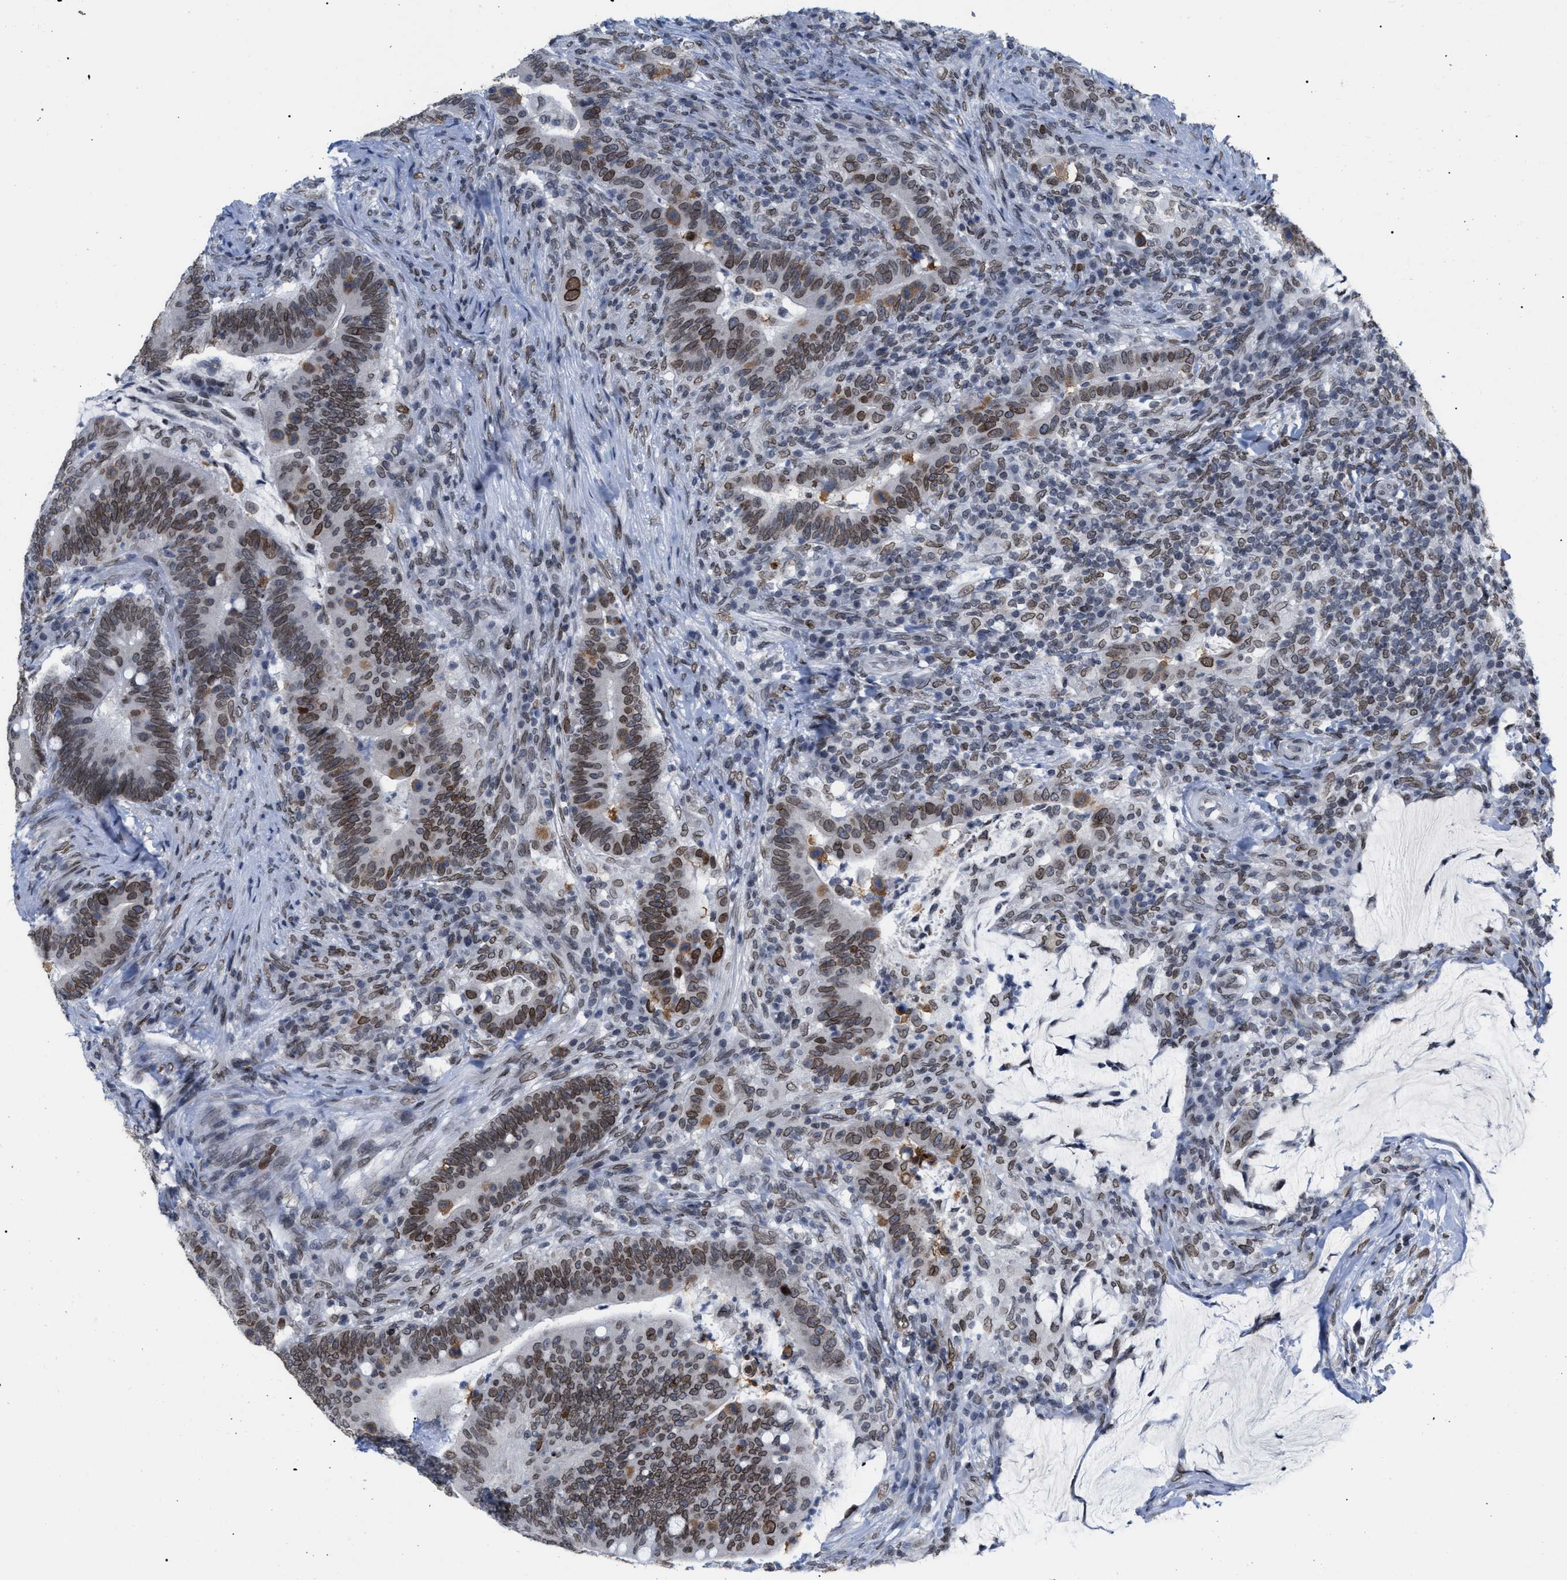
{"staining": {"intensity": "moderate", "quantity": ">75%", "location": "cytoplasmic/membranous,nuclear"}, "tissue": "colorectal cancer", "cell_type": "Tumor cells", "image_type": "cancer", "snomed": [{"axis": "morphology", "description": "Normal tissue, NOS"}, {"axis": "morphology", "description": "Adenocarcinoma, NOS"}, {"axis": "topography", "description": "Colon"}], "caption": "Adenocarcinoma (colorectal) stained with DAB immunohistochemistry displays medium levels of moderate cytoplasmic/membranous and nuclear expression in about >75% of tumor cells.", "gene": "TPR", "patient": {"sex": "female", "age": 66}}